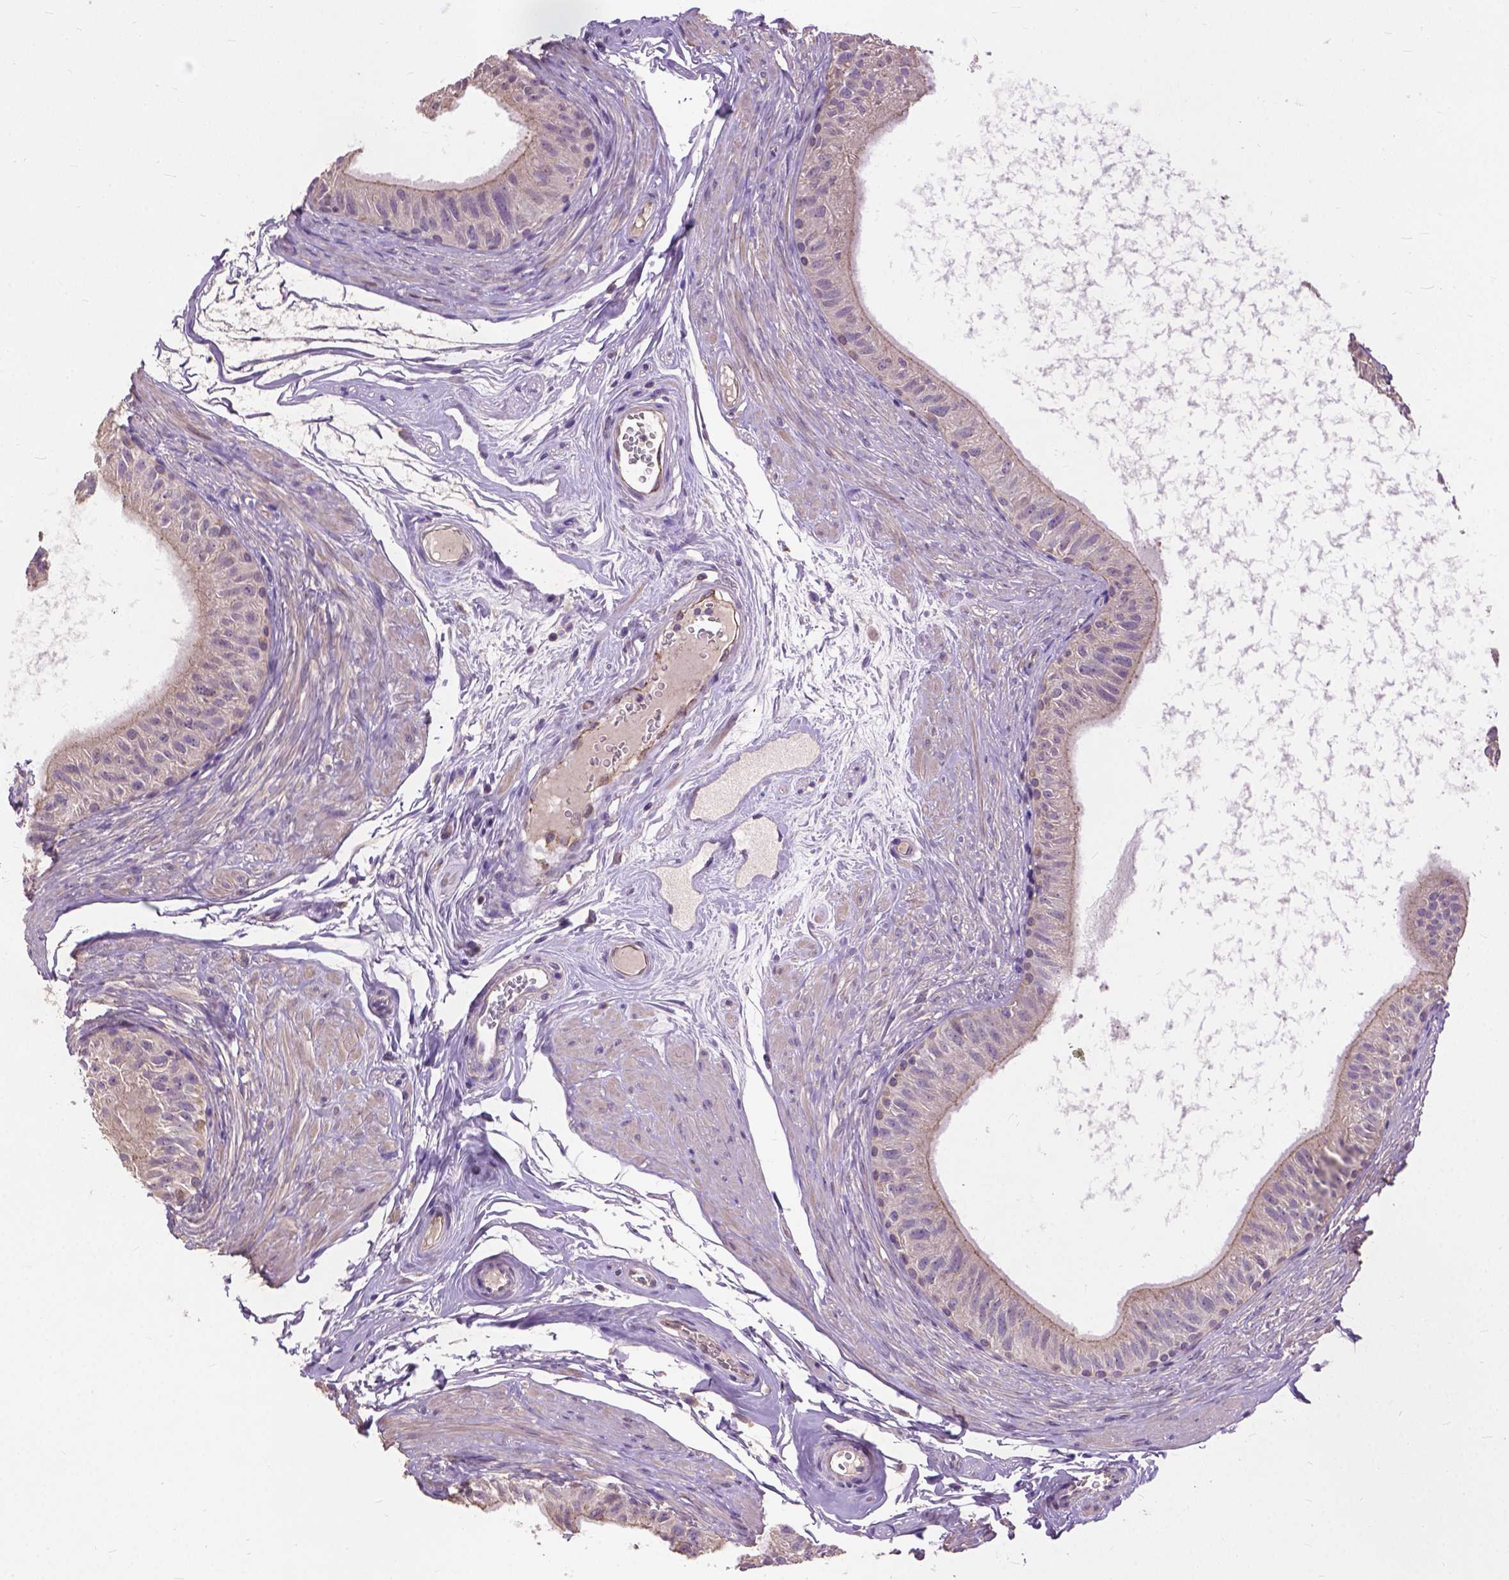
{"staining": {"intensity": "weak", "quantity": "<25%", "location": "cytoplasmic/membranous"}, "tissue": "epididymis", "cell_type": "Glandular cells", "image_type": "normal", "snomed": [{"axis": "morphology", "description": "Normal tissue, NOS"}, {"axis": "topography", "description": "Epididymis"}], "caption": "The image shows no staining of glandular cells in unremarkable epididymis.", "gene": "ZNF337", "patient": {"sex": "male", "age": 36}}